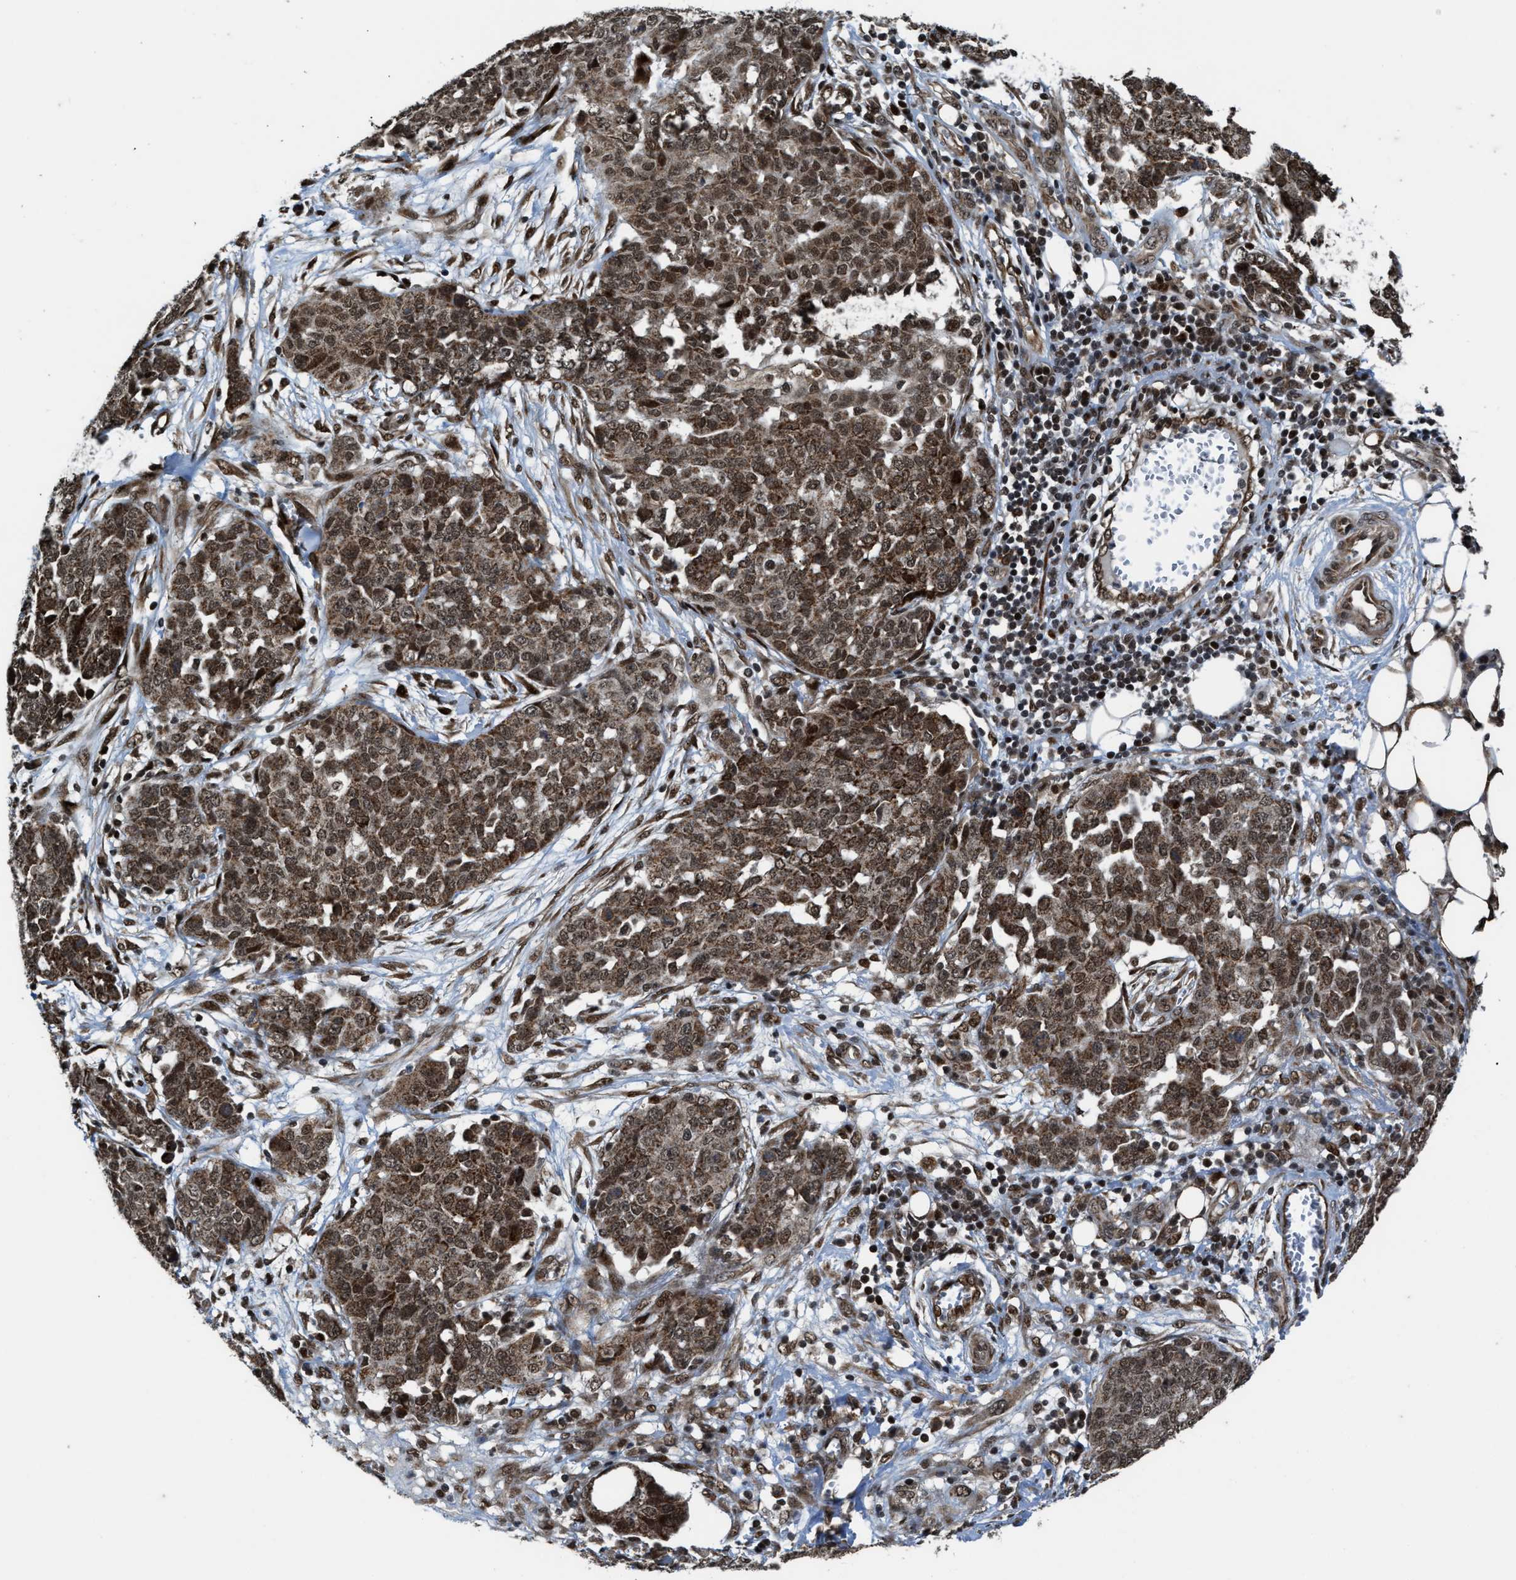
{"staining": {"intensity": "strong", "quantity": ">75%", "location": "nuclear"}, "tissue": "ovarian cancer", "cell_type": "Tumor cells", "image_type": "cancer", "snomed": [{"axis": "morphology", "description": "Cystadenocarcinoma, serous, NOS"}, {"axis": "topography", "description": "Soft tissue"}, {"axis": "topography", "description": "Ovary"}], "caption": "Protein staining by immunohistochemistry (IHC) reveals strong nuclear positivity in about >75% of tumor cells in ovarian cancer (serous cystadenocarcinoma).", "gene": "ZNF250", "patient": {"sex": "female", "age": 57}}